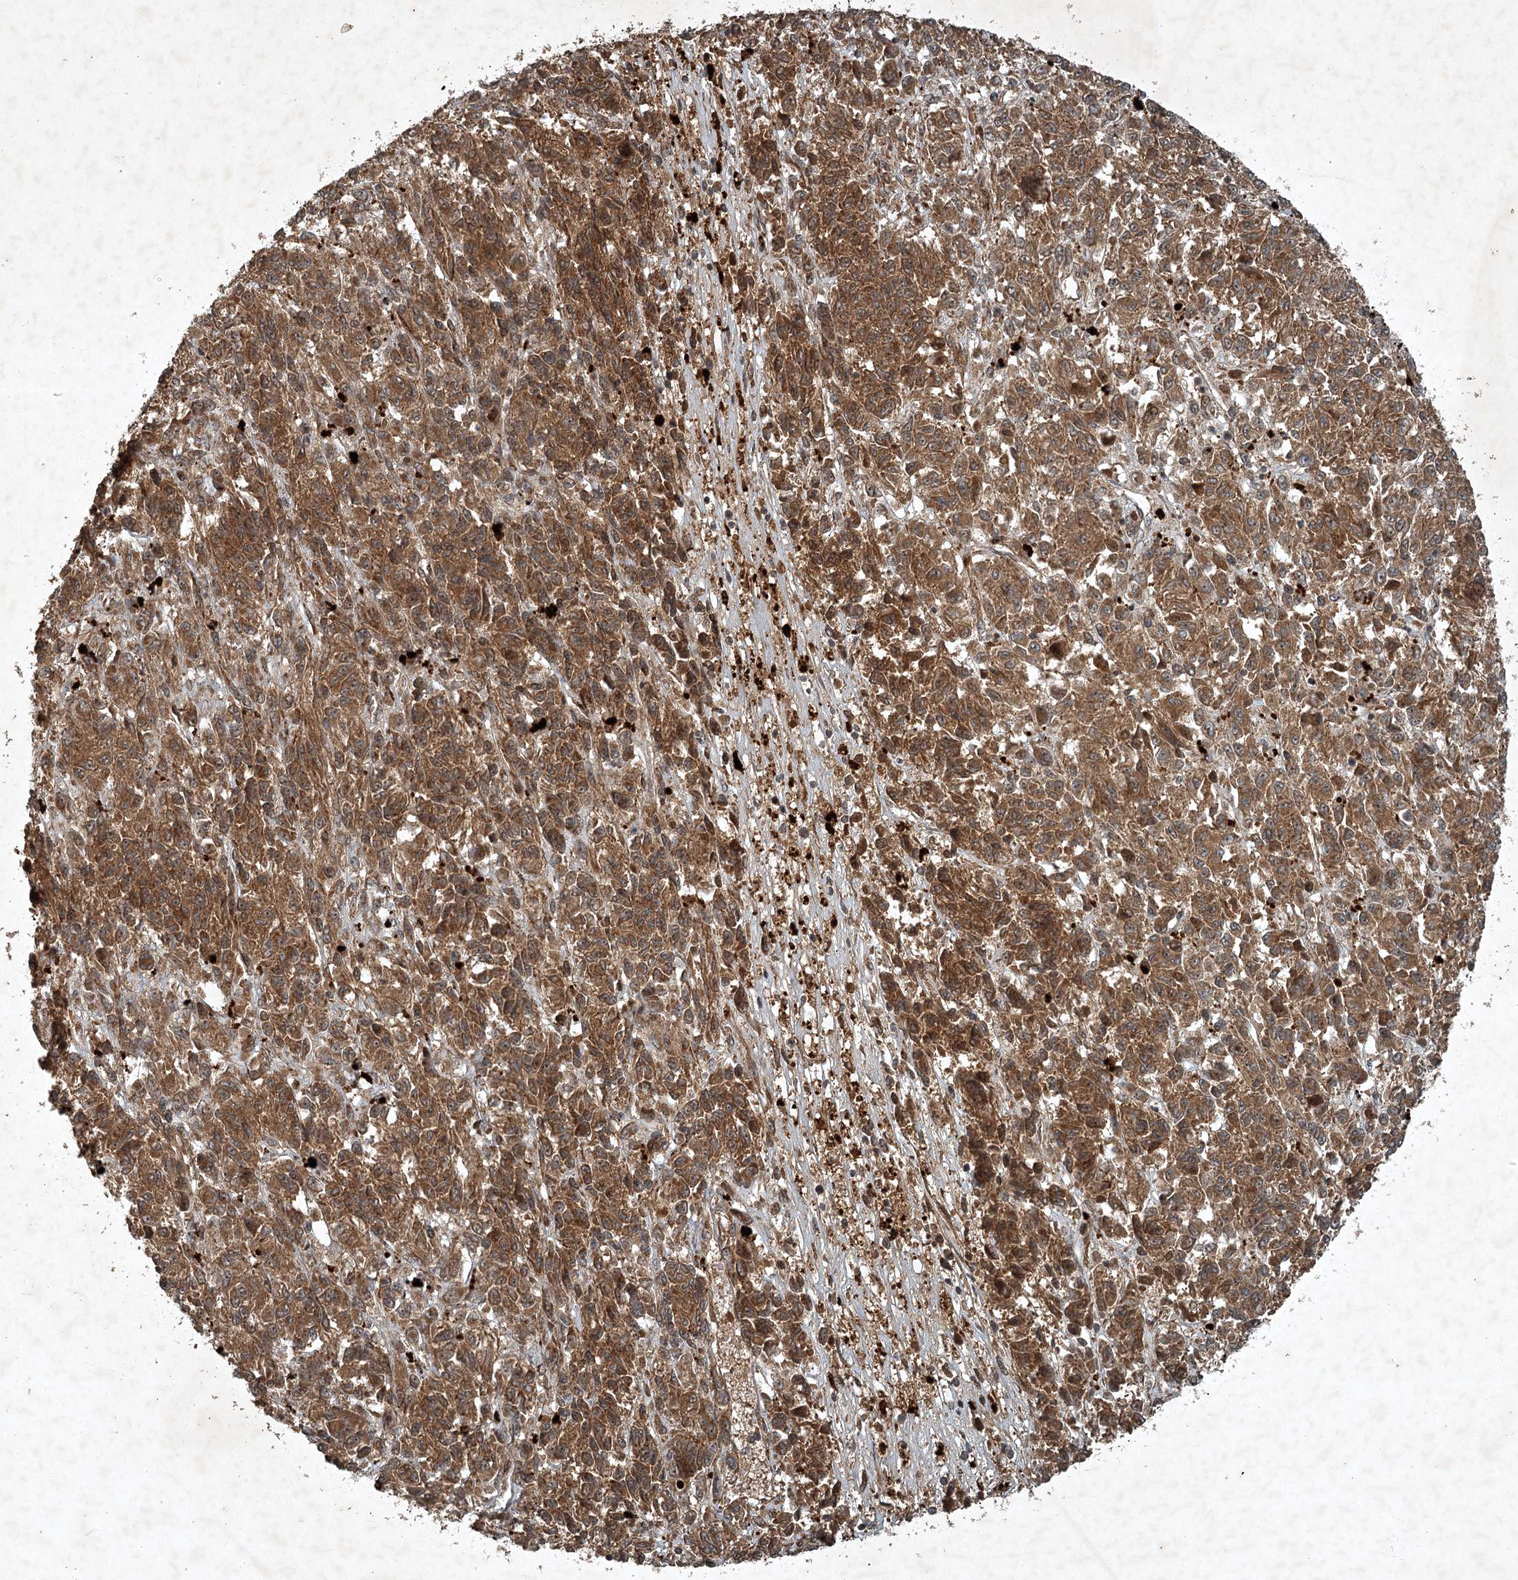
{"staining": {"intensity": "moderate", "quantity": ">75%", "location": "cytoplasmic/membranous"}, "tissue": "melanoma", "cell_type": "Tumor cells", "image_type": "cancer", "snomed": [{"axis": "morphology", "description": "Malignant melanoma, Metastatic site"}, {"axis": "topography", "description": "Lung"}], "caption": "Brown immunohistochemical staining in human malignant melanoma (metastatic site) exhibits moderate cytoplasmic/membranous staining in about >75% of tumor cells.", "gene": "UNC93A", "patient": {"sex": "male", "age": 64}}